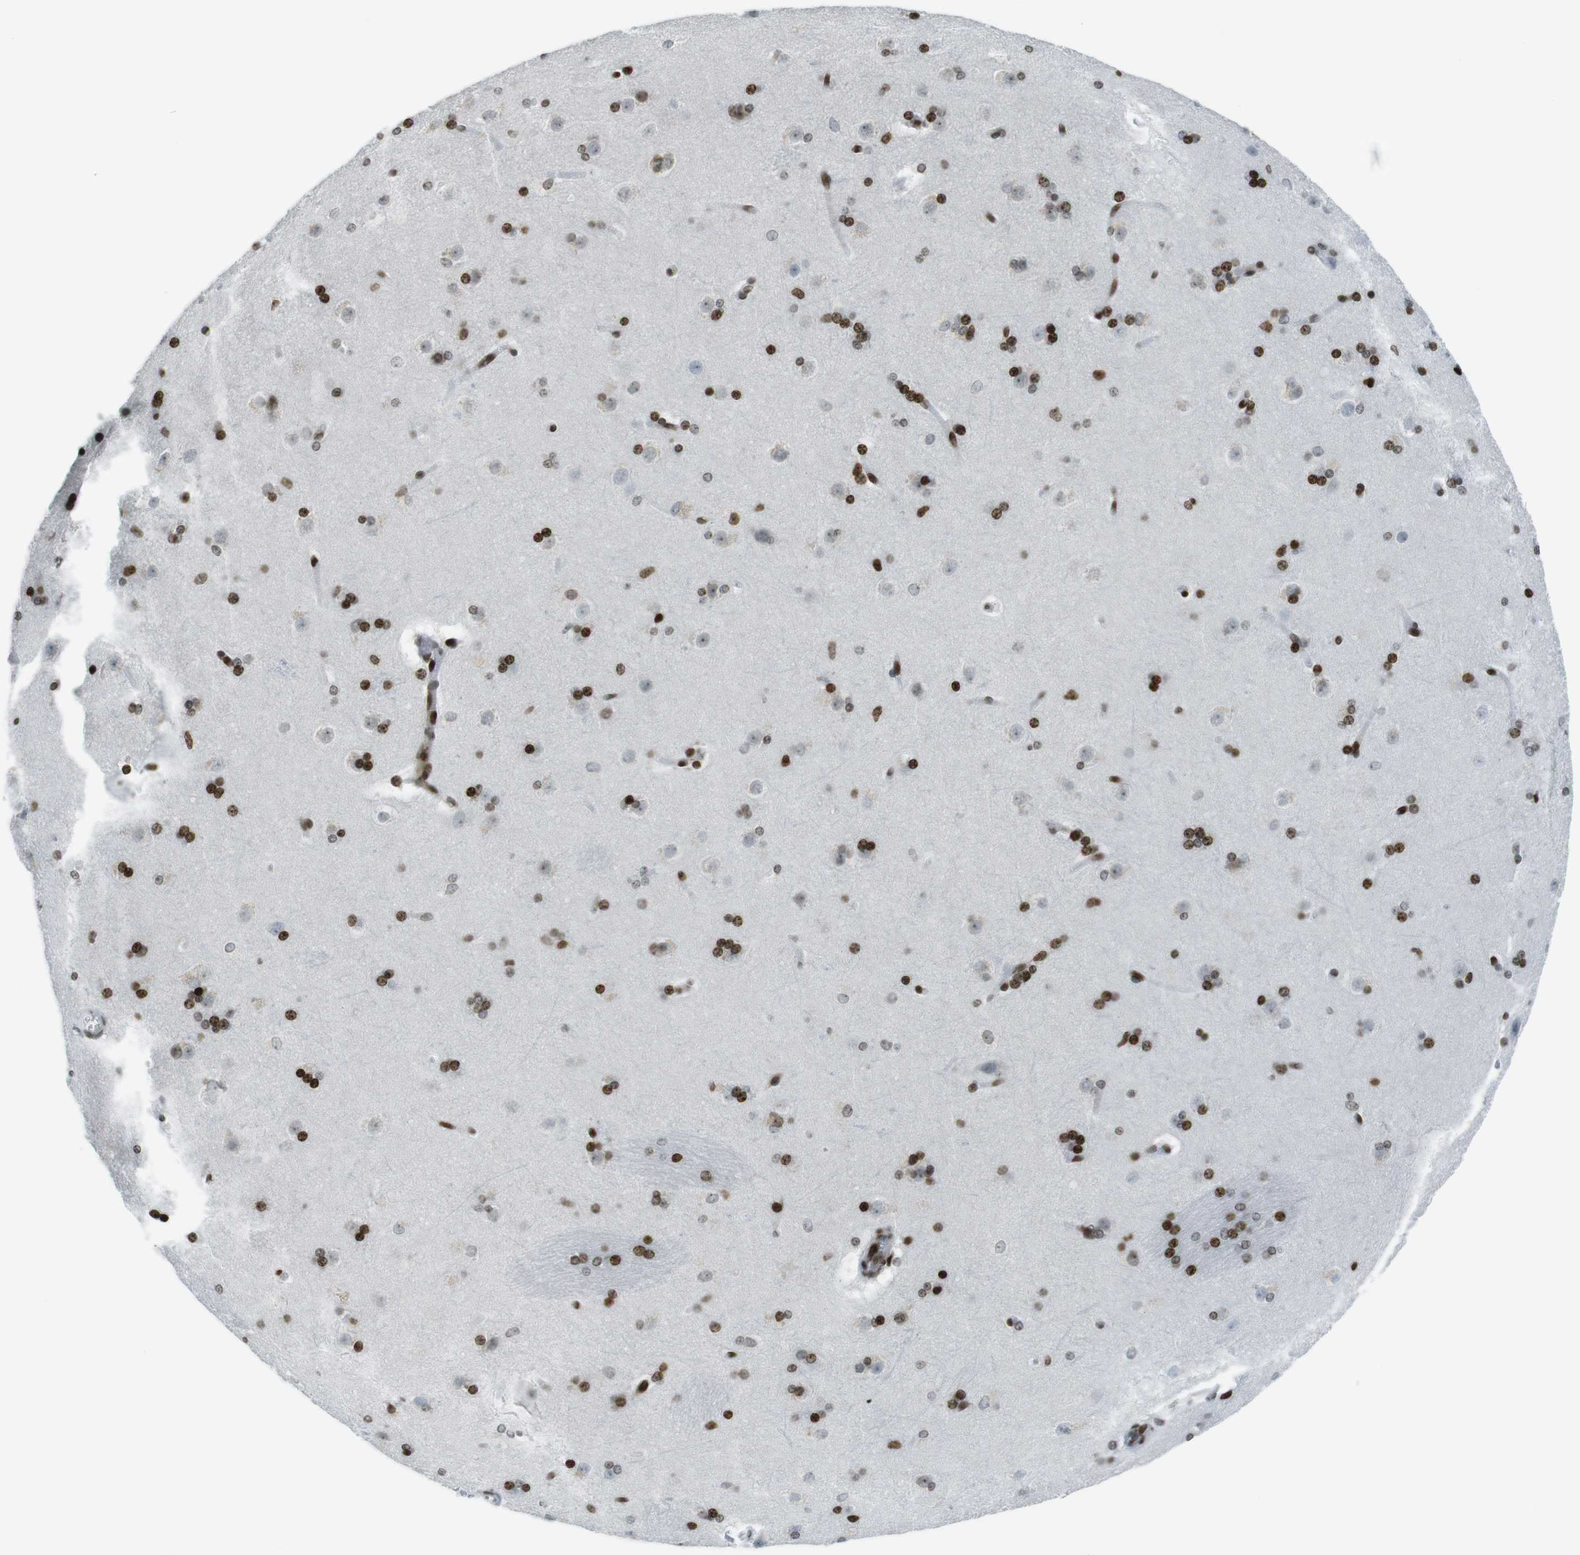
{"staining": {"intensity": "strong", "quantity": ">75%", "location": "nuclear"}, "tissue": "caudate", "cell_type": "Glial cells", "image_type": "normal", "snomed": [{"axis": "morphology", "description": "Normal tissue, NOS"}, {"axis": "topography", "description": "Lateral ventricle wall"}], "caption": "High-power microscopy captured an IHC photomicrograph of normal caudate, revealing strong nuclear staining in approximately >75% of glial cells. (IHC, brightfield microscopy, high magnification).", "gene": "H2AC8", "patient": {"sex": "female", "age": 19}}